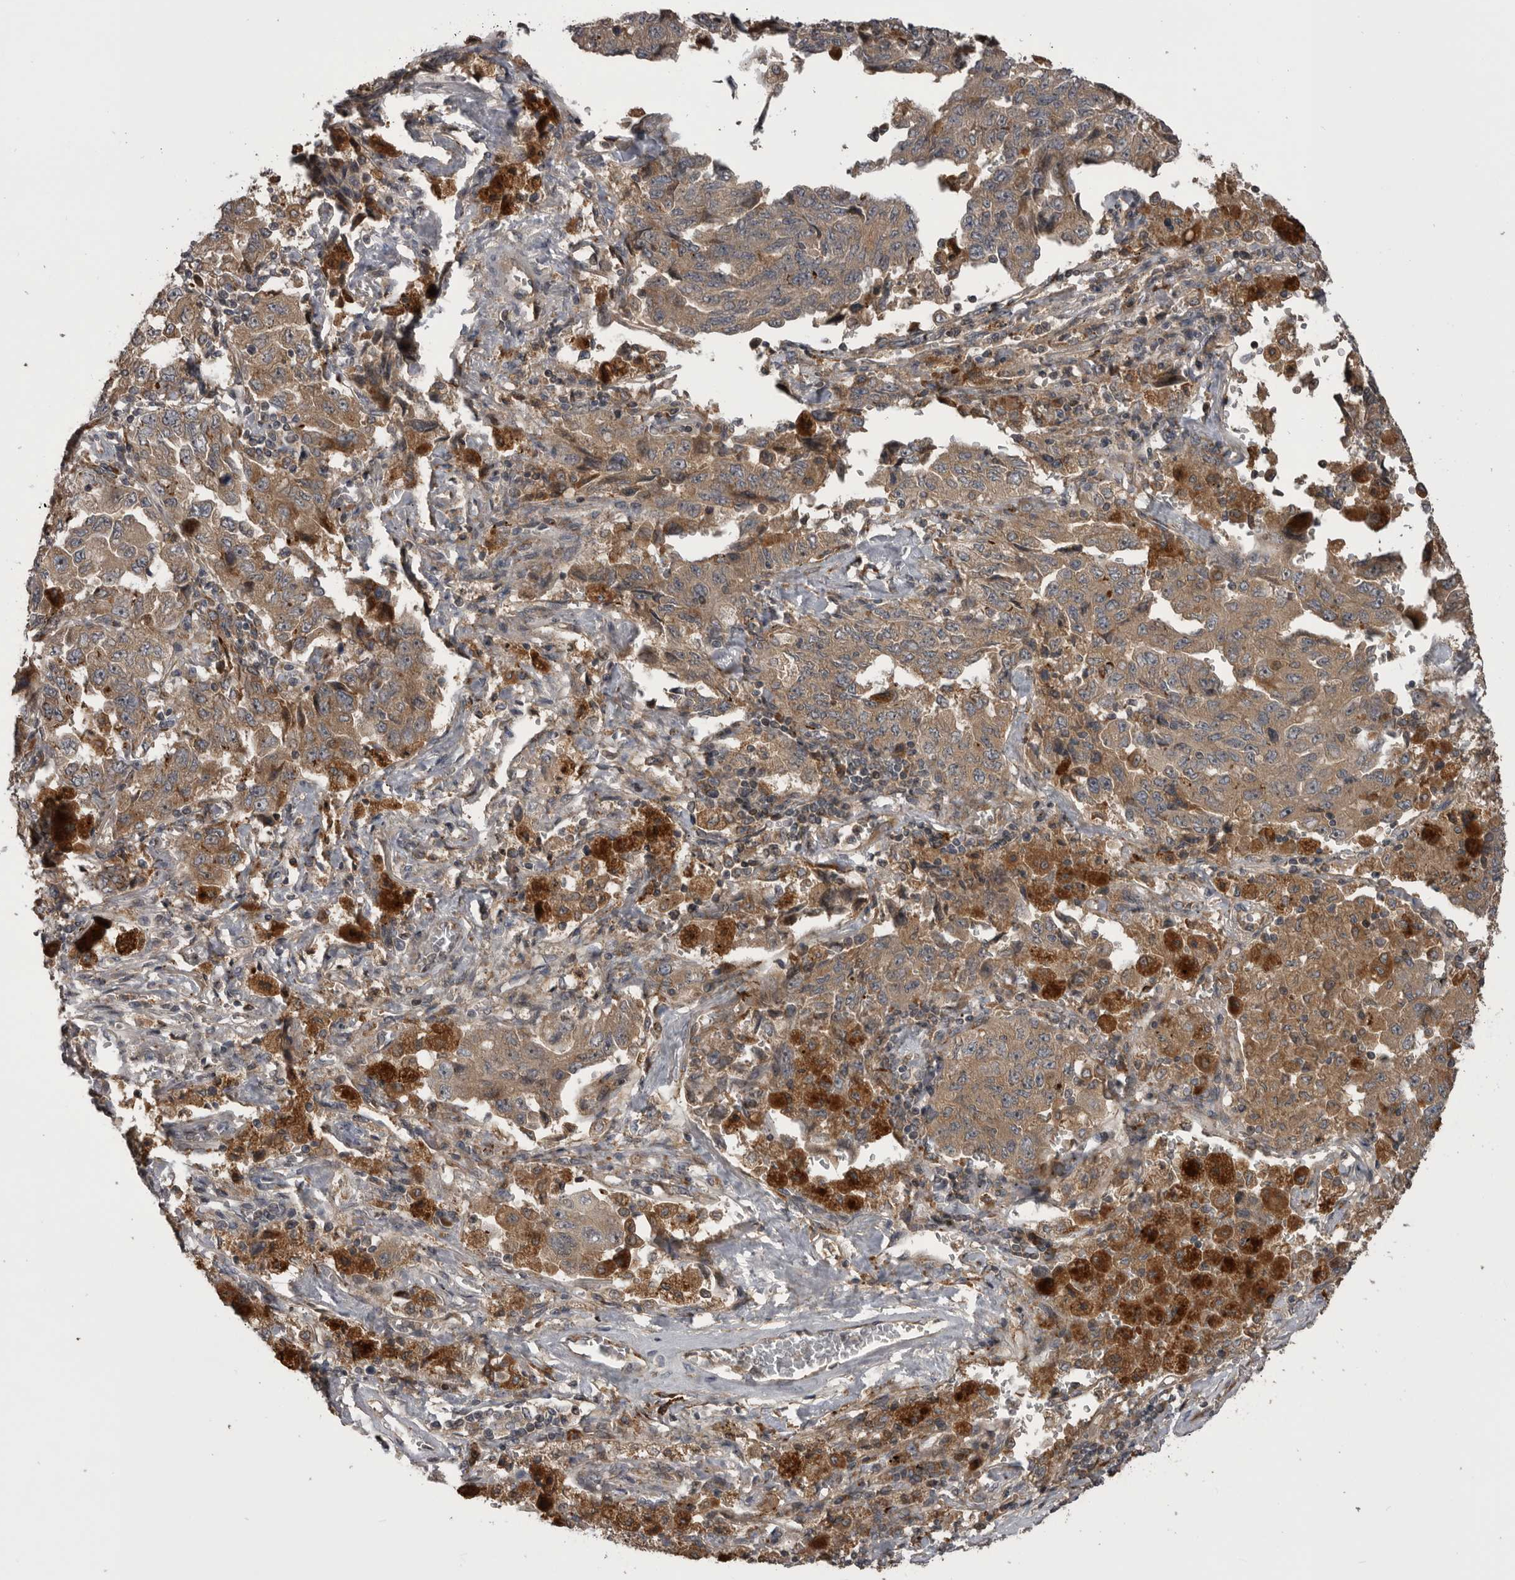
{"staining": {"intensity": "weak", "quantity": ">75%", "location": "cytoplasmic/membranous"}, "tissue": "lung cancer", "cell_type": "Tumor cells", "image_type": "cancer", "snomed": [{"axis": "morphology", "description": "Adenocarcinoma, NOS"}, {"axis": "topography", "description": "Lung"}], "caption": "Immunohistochemistry micrograph of neoplastic tissue: adenocarcinoma (lung) stained using immunohistochemistry displays low levels of weak protein expression localized specifically in the cytoplasmic/membranous of tumor cells, appearing as a cytoplasmic/membranous brown color.", "gene": "RAB3GAP2", "patient": {"sex": "female", "age": 51}}